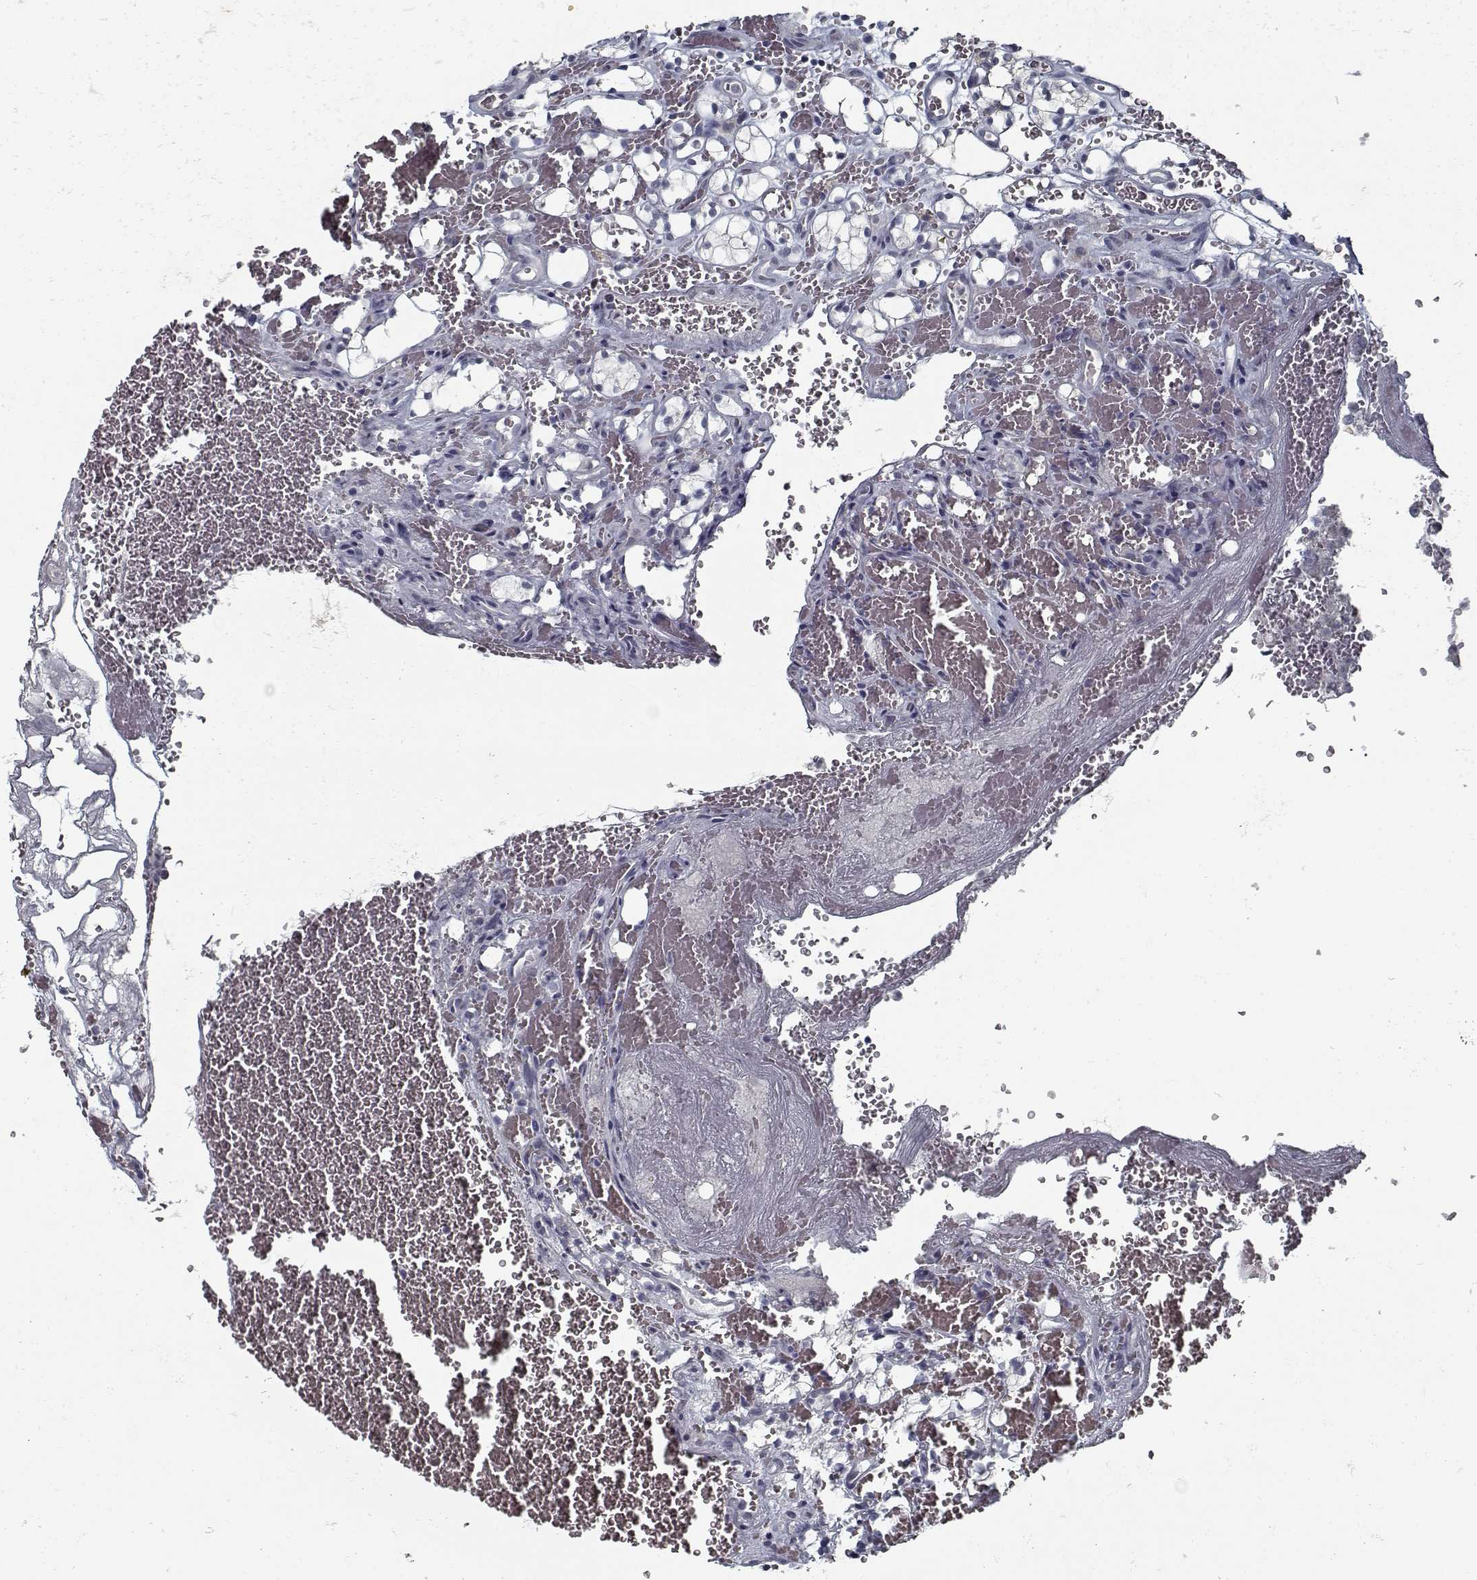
{"staining": {"intensity": "negative", "quantity": "none", "location": "none"}, "tissue": "renal cancer", "cell_type": "Tumor cells", "image_type": "cancer", "snomed": [{"axis": "morphology", "description": "Adenocarcinoma, NOS"}, {"axis": "topography", "description": "Kidney"}], "caption": "This is an immunohistochemistry histopathology image of human renal cancer (adenocarcinoma). There is no expression in tumor cells.", "gene": "GAD2", "patient": {"sex": "female", "age": 69}}